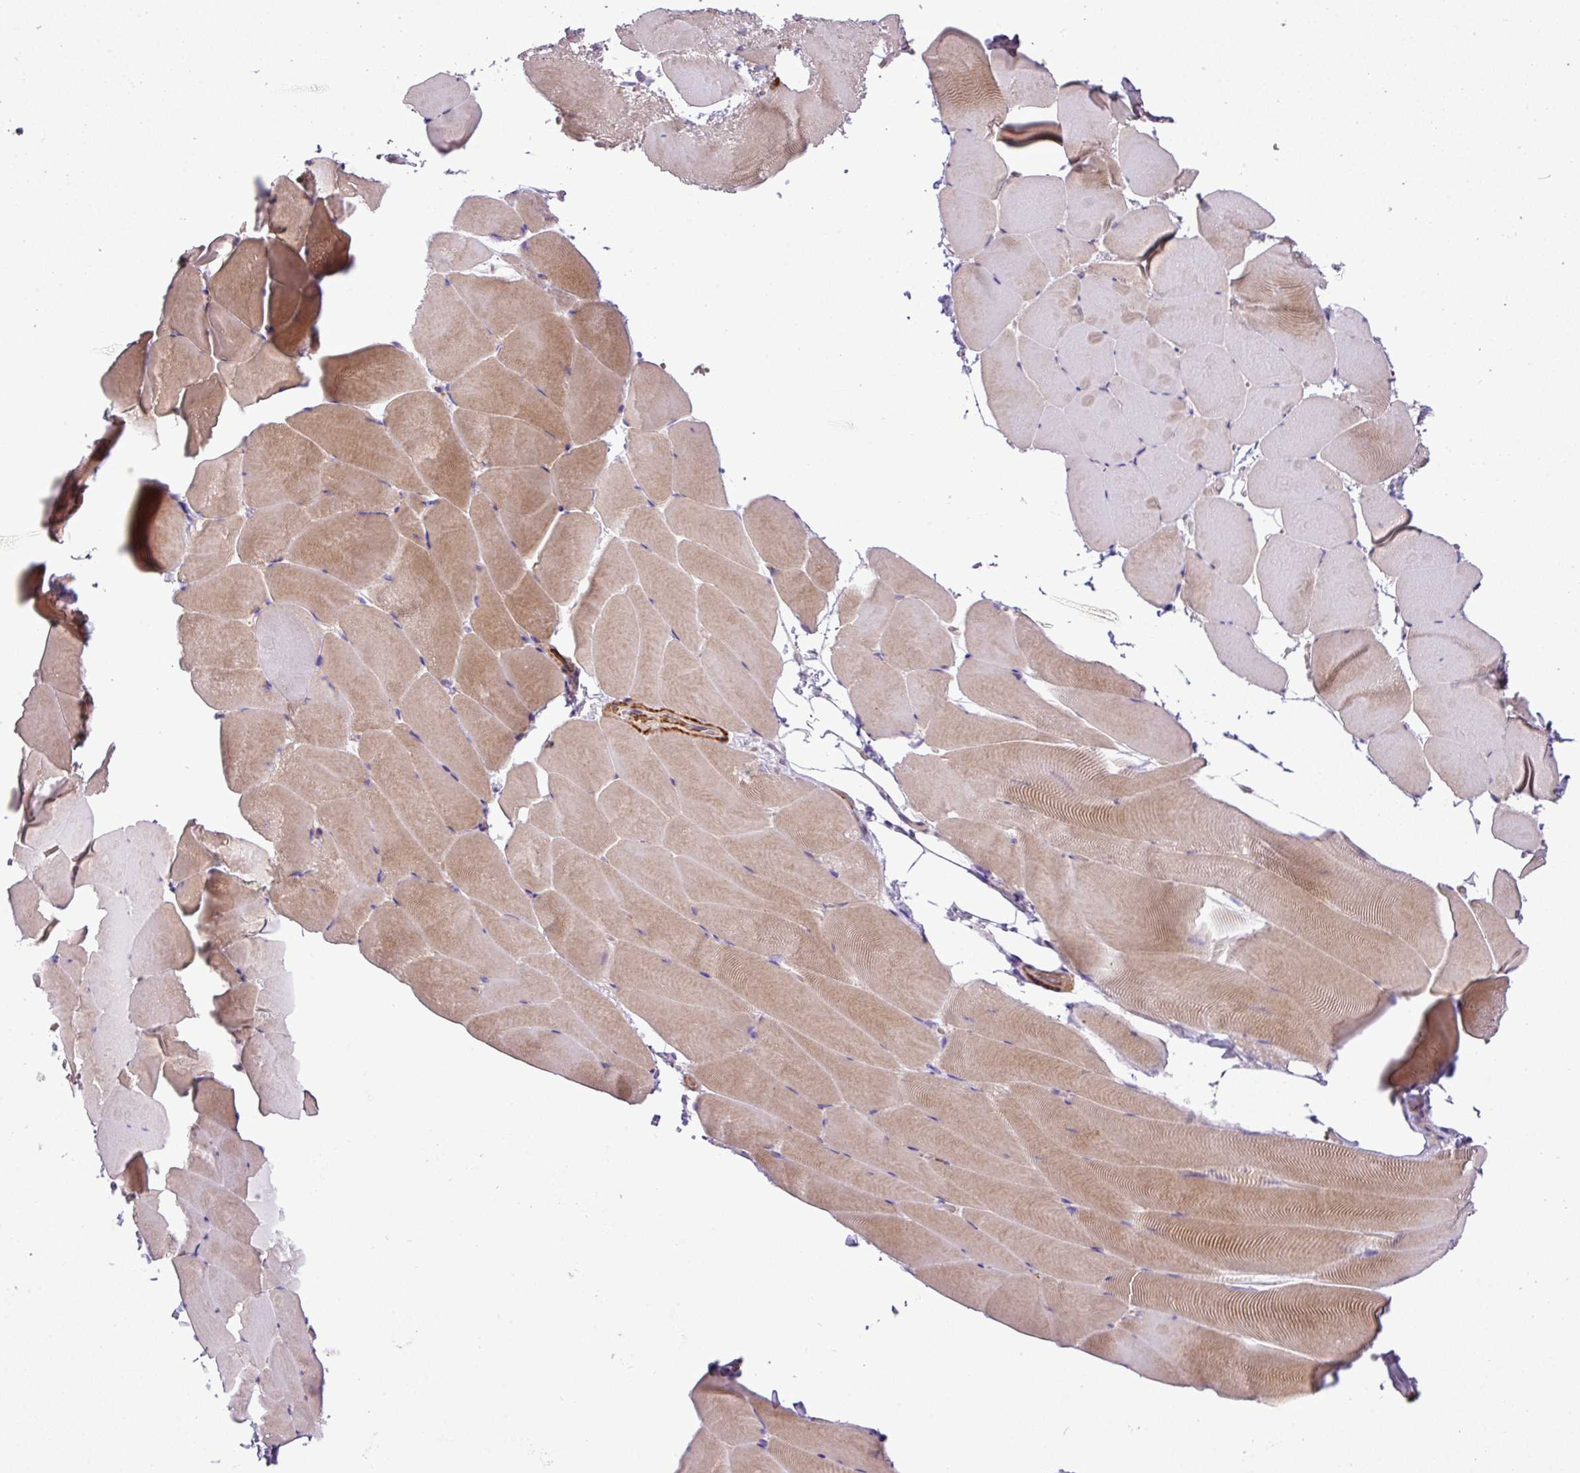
{"staining": {"intensity": "moderate", "quantity": "25%-75%", "location": "cytoplasmic/membranous"}, "tissue": "skeletal muscle", "cell_type": "Myocytes", "image_type": "normal", "snomed": [{"axis": "morphology", "description": "Normal tissue, NOS"}, {"axis": "topography", "description": "Skeletal muscle"}], "caption": "Protein expression analysis of unremarkable human skeletal muscle reveals moderate cytoplasmic/membranous positivity in about 25%-75% of myocytes. Using DAB (brown) and hematoxylin (blue) stains, captured at high magnification using brightfield microscopy.", "gene": "NBEAL2", "patient": {"sex": "female", "age": 64}}